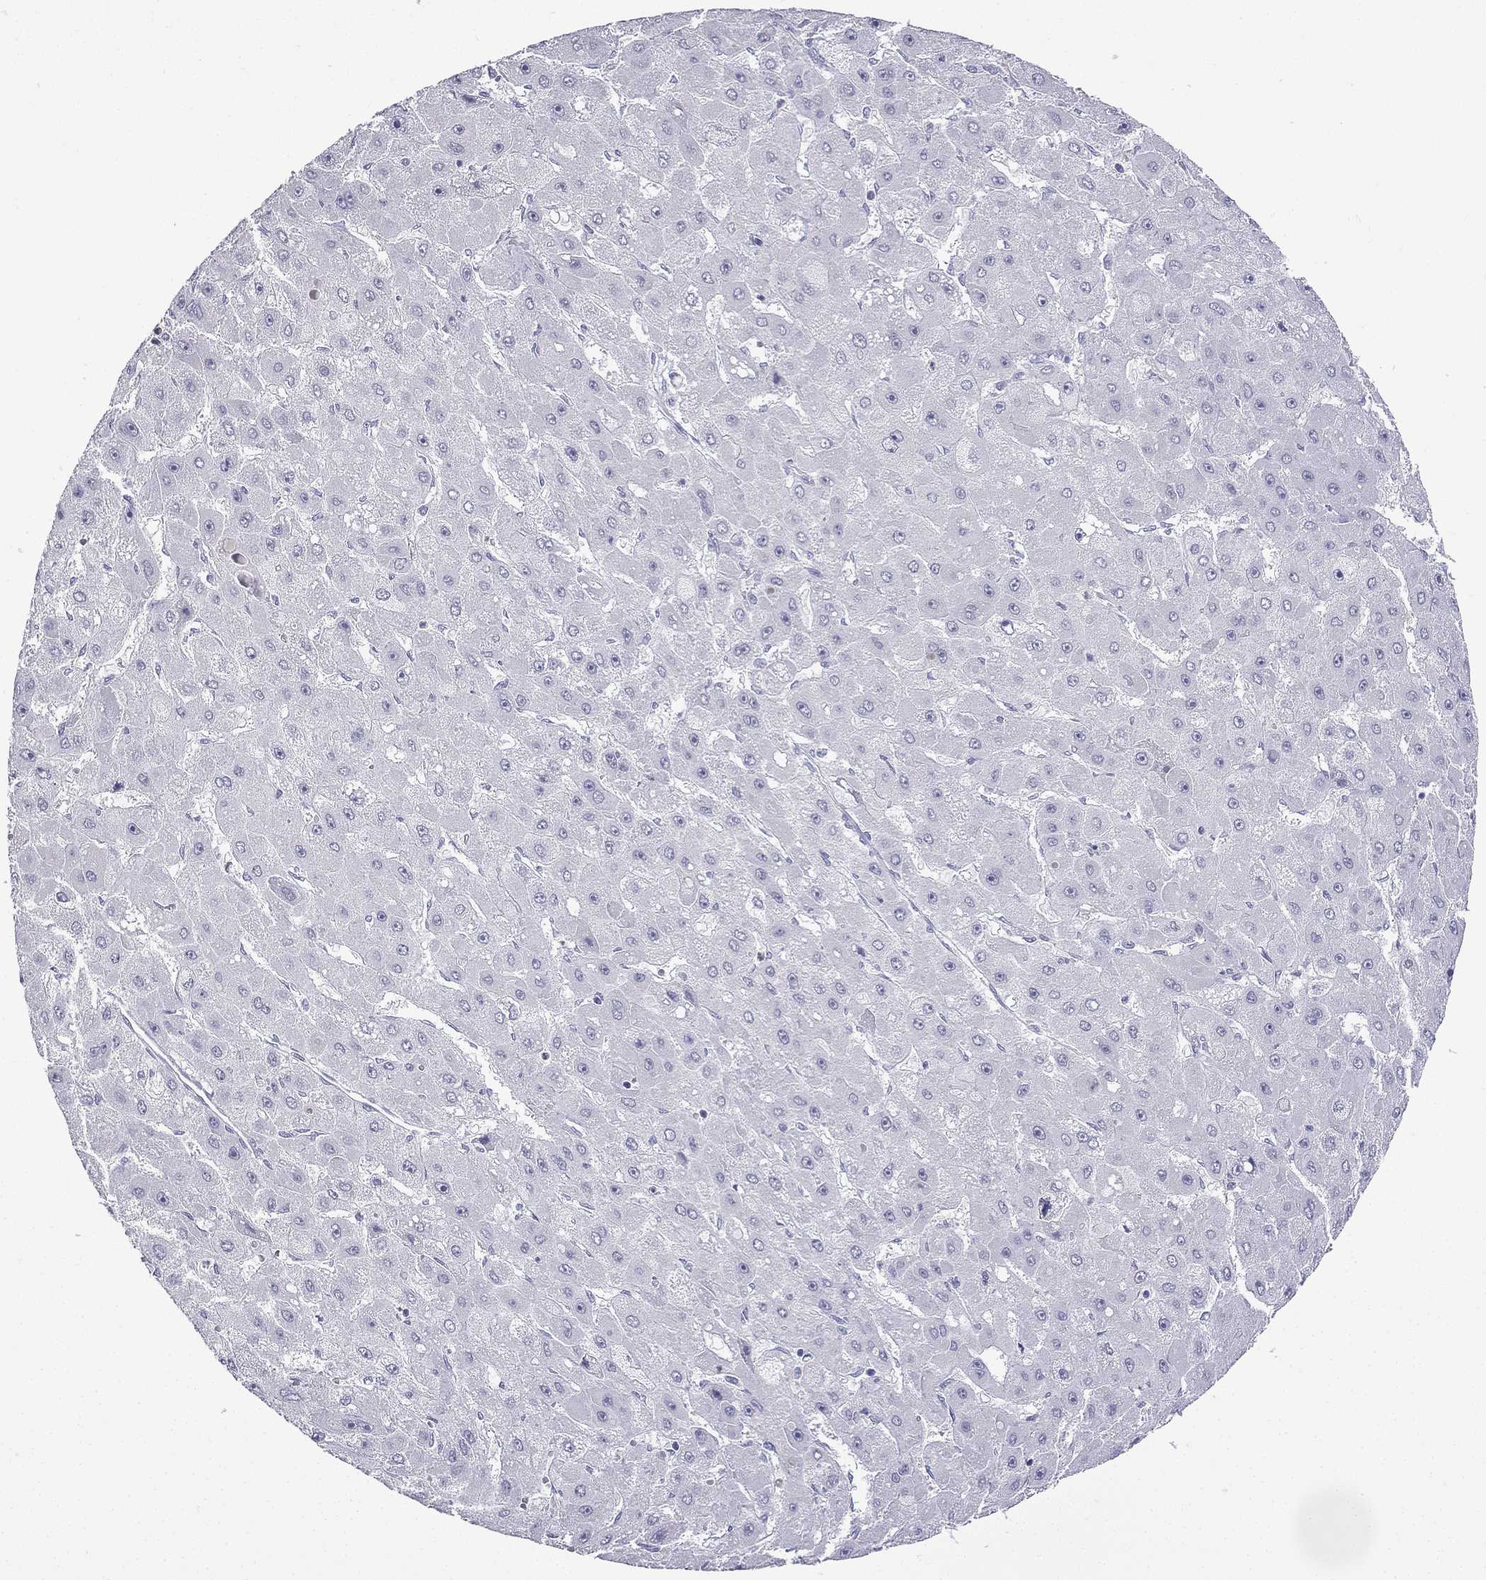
{"staining": {"intensity": "negative", "quantity": "none", "location": "none"}, "tissue": "liver cancer", "cell_type": "Tumor cells", "image_type": "cancer", "snomed": [{"axis": "morphology", "description": "Carcinoma, Hepatocellular, NOS"}, {"axis": "topography", "description": "Liver"}], "caption": "Liver cancer was stained to show a protein in brown. There is no significant staining in tumor cells. Nuclei are stained in blue.", "gene": "GJA8", "patient": {"sex": "female", "age": 25}}